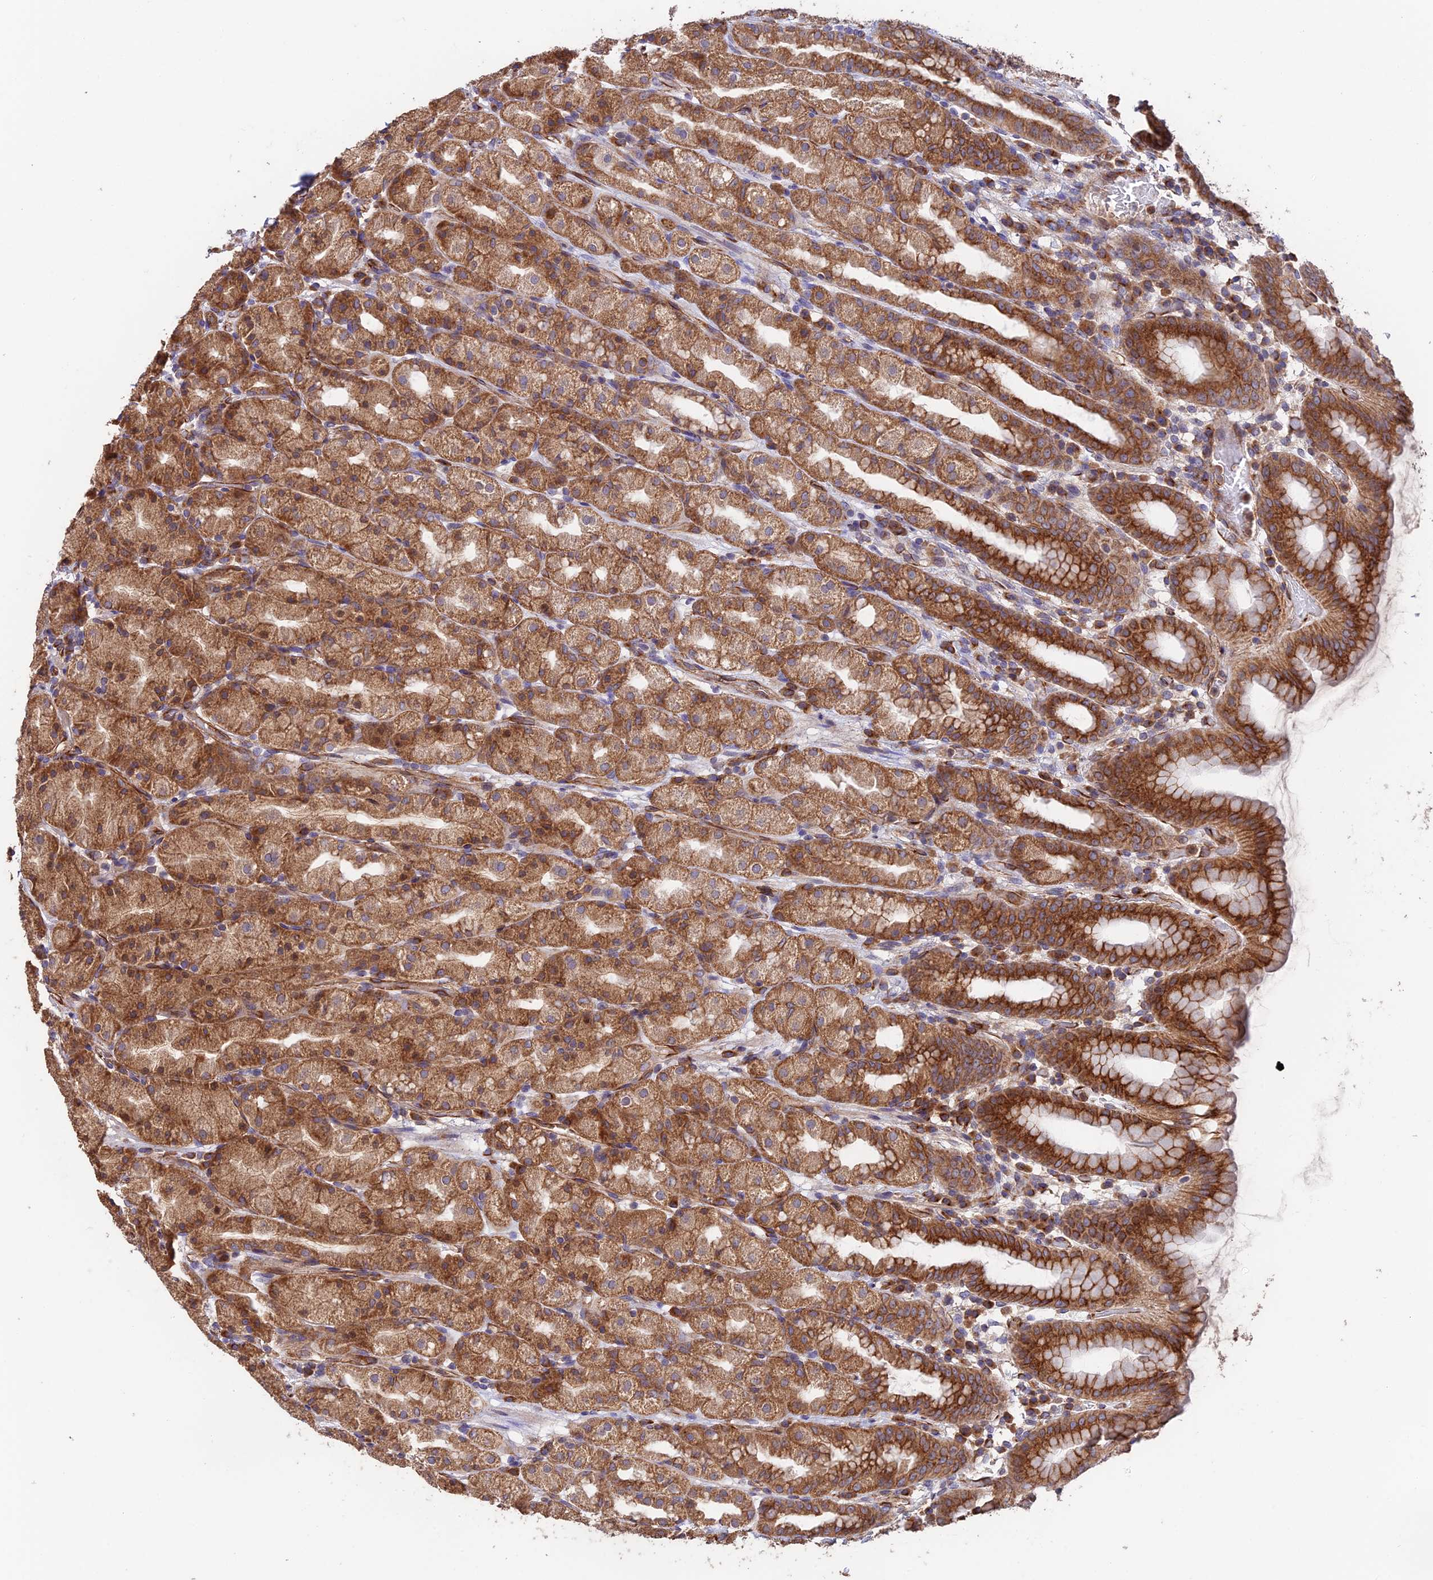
{"staining": {"intensity": "moderate", "quantity": ">75%", "location": "cytoplasmic/membranous"}, "tissue": "stomach", "cell_type": "Glandular cells", "image_type": "normal", "snomed": [{"axis": "morphology", "description": "Normal tissue, NOS"}, {"axis": "topography", "description": "Stomach, upper"}], "caption": "This micrograph exhibits unremarkable stomach stained with immunohistochemistry to label a protein in brown. The cytoplasmic/membranous of glandular cells show moderate positivity for the protein. Nuclei are counter-stained blue.", "gene": "EMC3", "patient": {"sex": "male", "age": 68}}